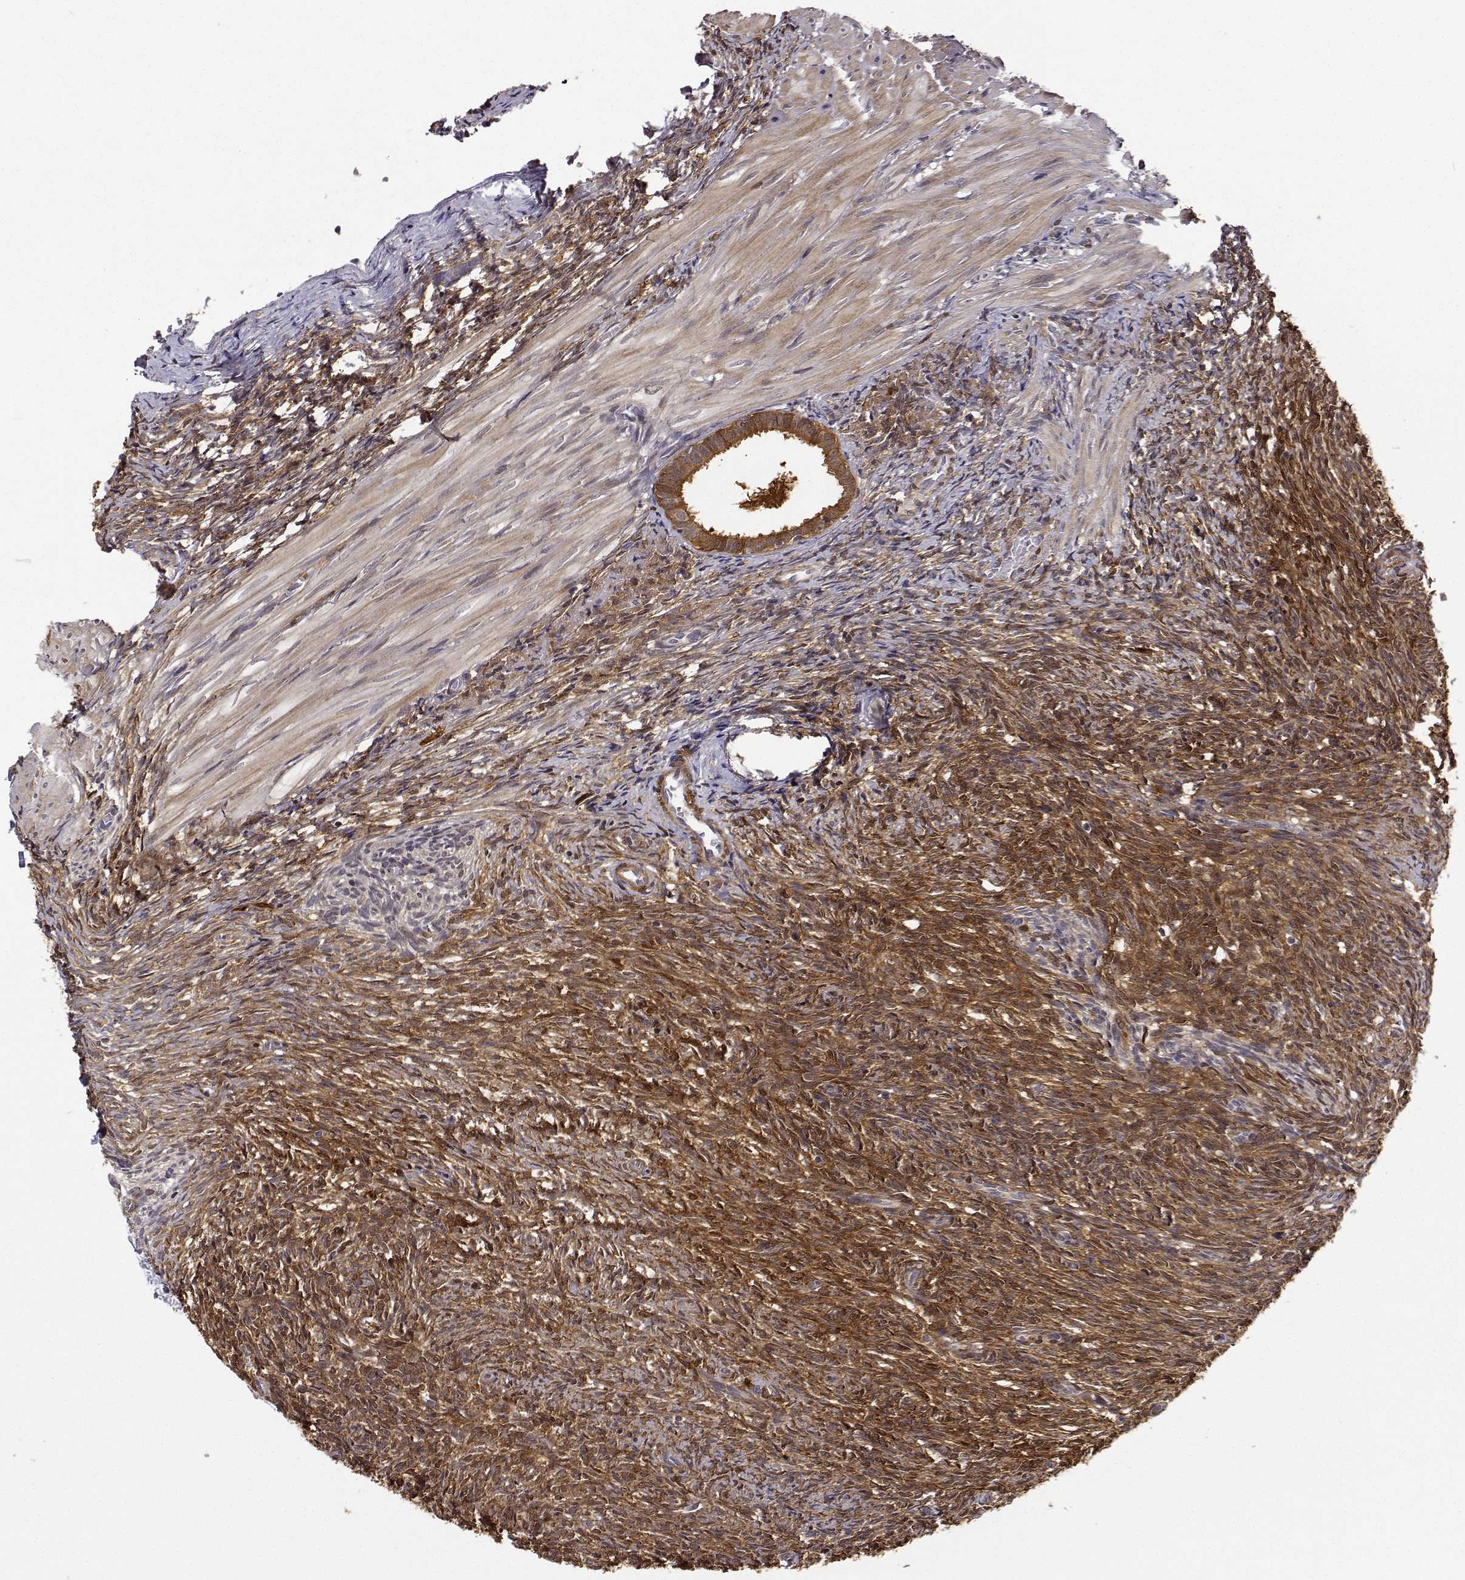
{"staining": {"intensity": "negative", "quantity": "none", "location": "none"}, "tissue": "ovary", "cell_type": "Follicle cells", "image_type": "normal", "snomed": [{"axis": "morphology", "description": "Normal tissue, NOS"}, {"axis": "topography", "description": "Ovary"}], "caption": "This image is of normal ovary stained with IHC to label a protein in brown with the nuclei are counter-stained blue. There is no positivity in follicle cells. (Stains: DAB (3,3'-diaminobenzidine) IHC with hematoxylin counter stain, Microscopy: brightfield microscopy at high magnification).", "gene": "PHGDH", "patient": {"sex": "female", "age": 46}}